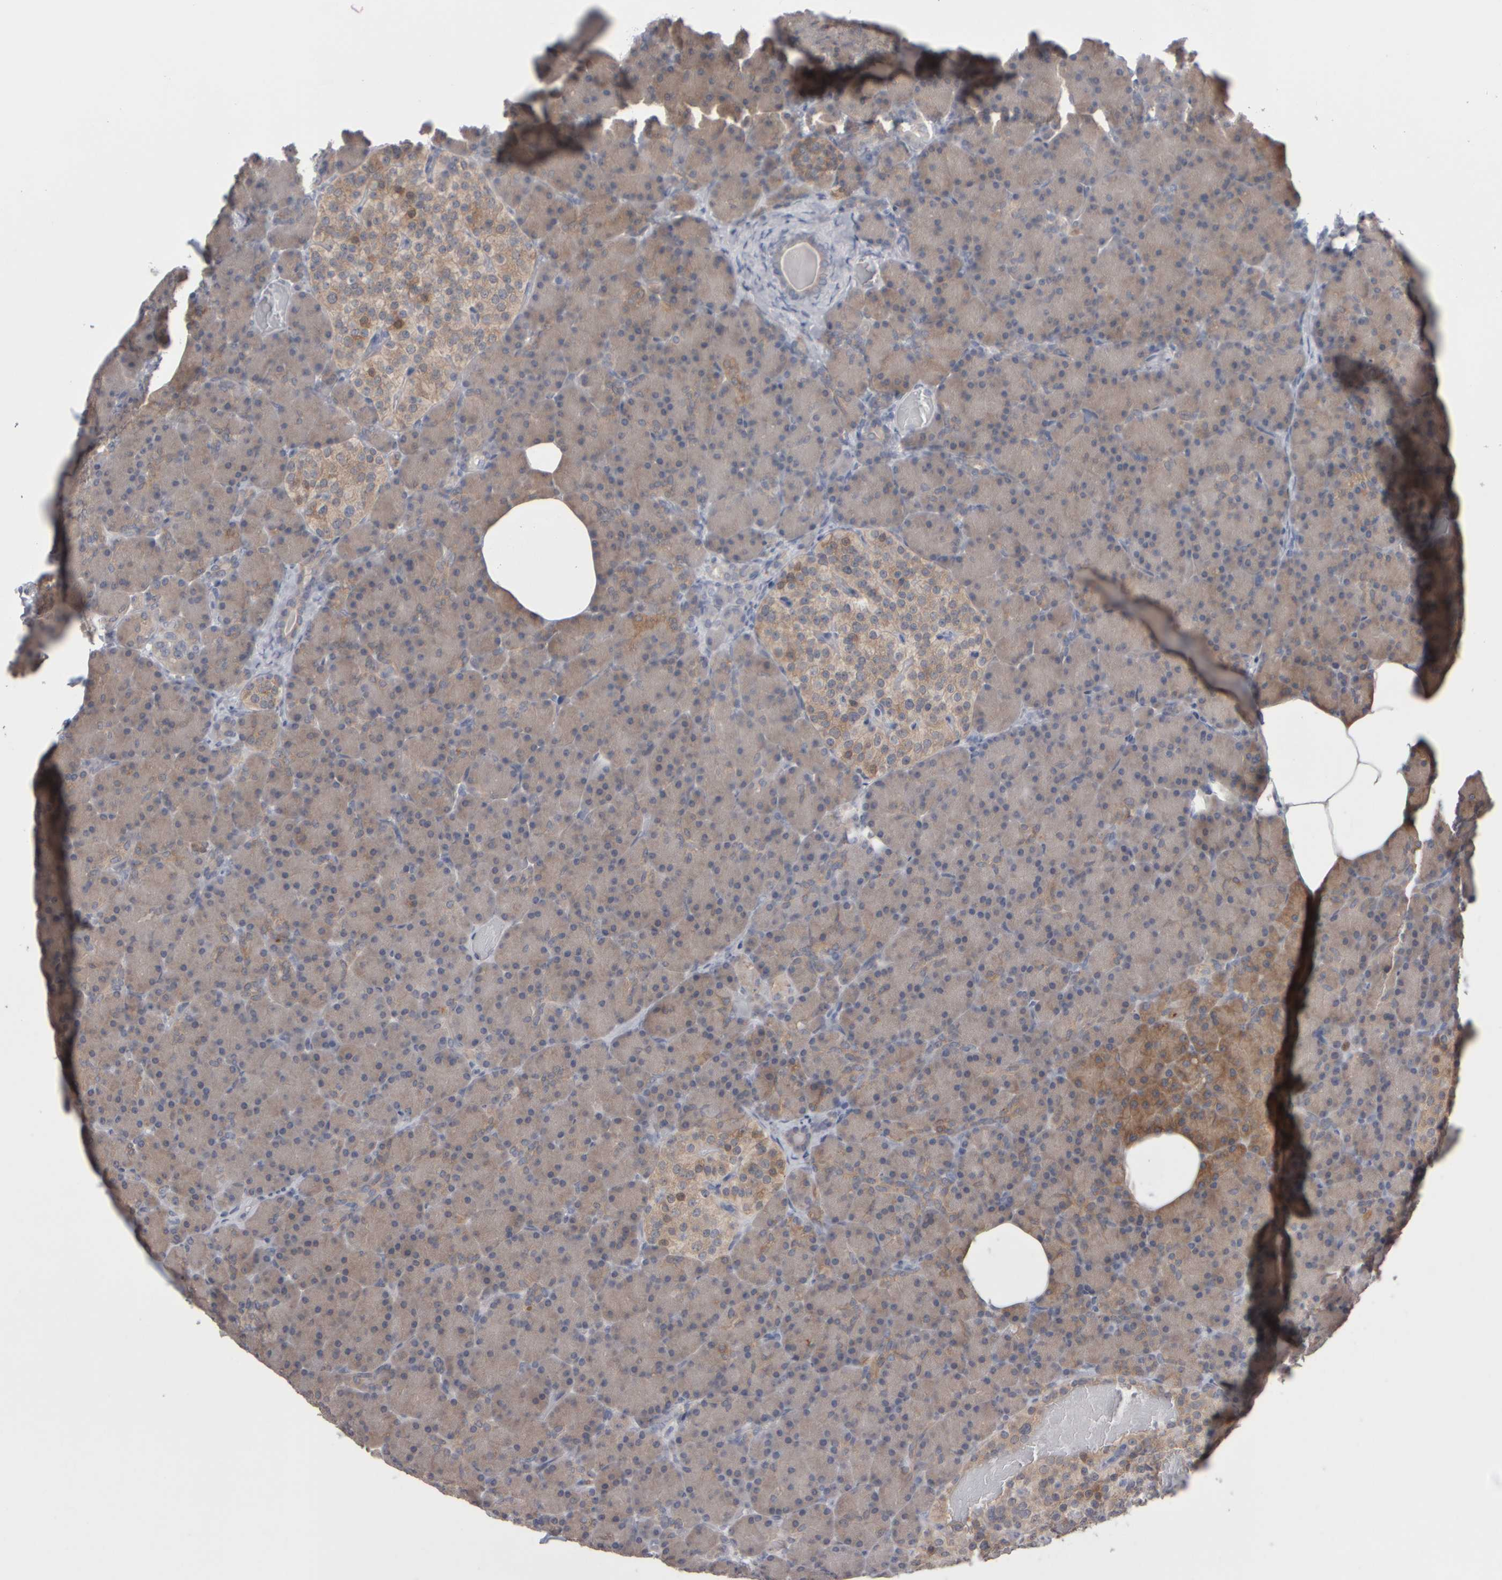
{"staining": {"intensity": "weak", "quantity": "25%-75%", "location": "cytoplasmic/membranous"}, "tissue": "pancreas", "cell_type": "Exocrine glandular cells", "image_type": "normal", "snomed": [{"axis": "morphology", "description": "Normal tissue, NOS"}, {"axis": "topography", "description": "Pancreas"}], "caption": "High-magnification brightfield microscopy of unremarkable pancreas stained with DAB (brown) and counterstained with hematoxylin (blue). exocrine glandular cells exhibit weak cytoplasmic/membranous staining is seen in approximately25%-75% of cells. (DAB = brown stain, brightfield microscopy at high magnification).", "gene": "EPHX2", "patient": {"sex": "female", "age": 43}}